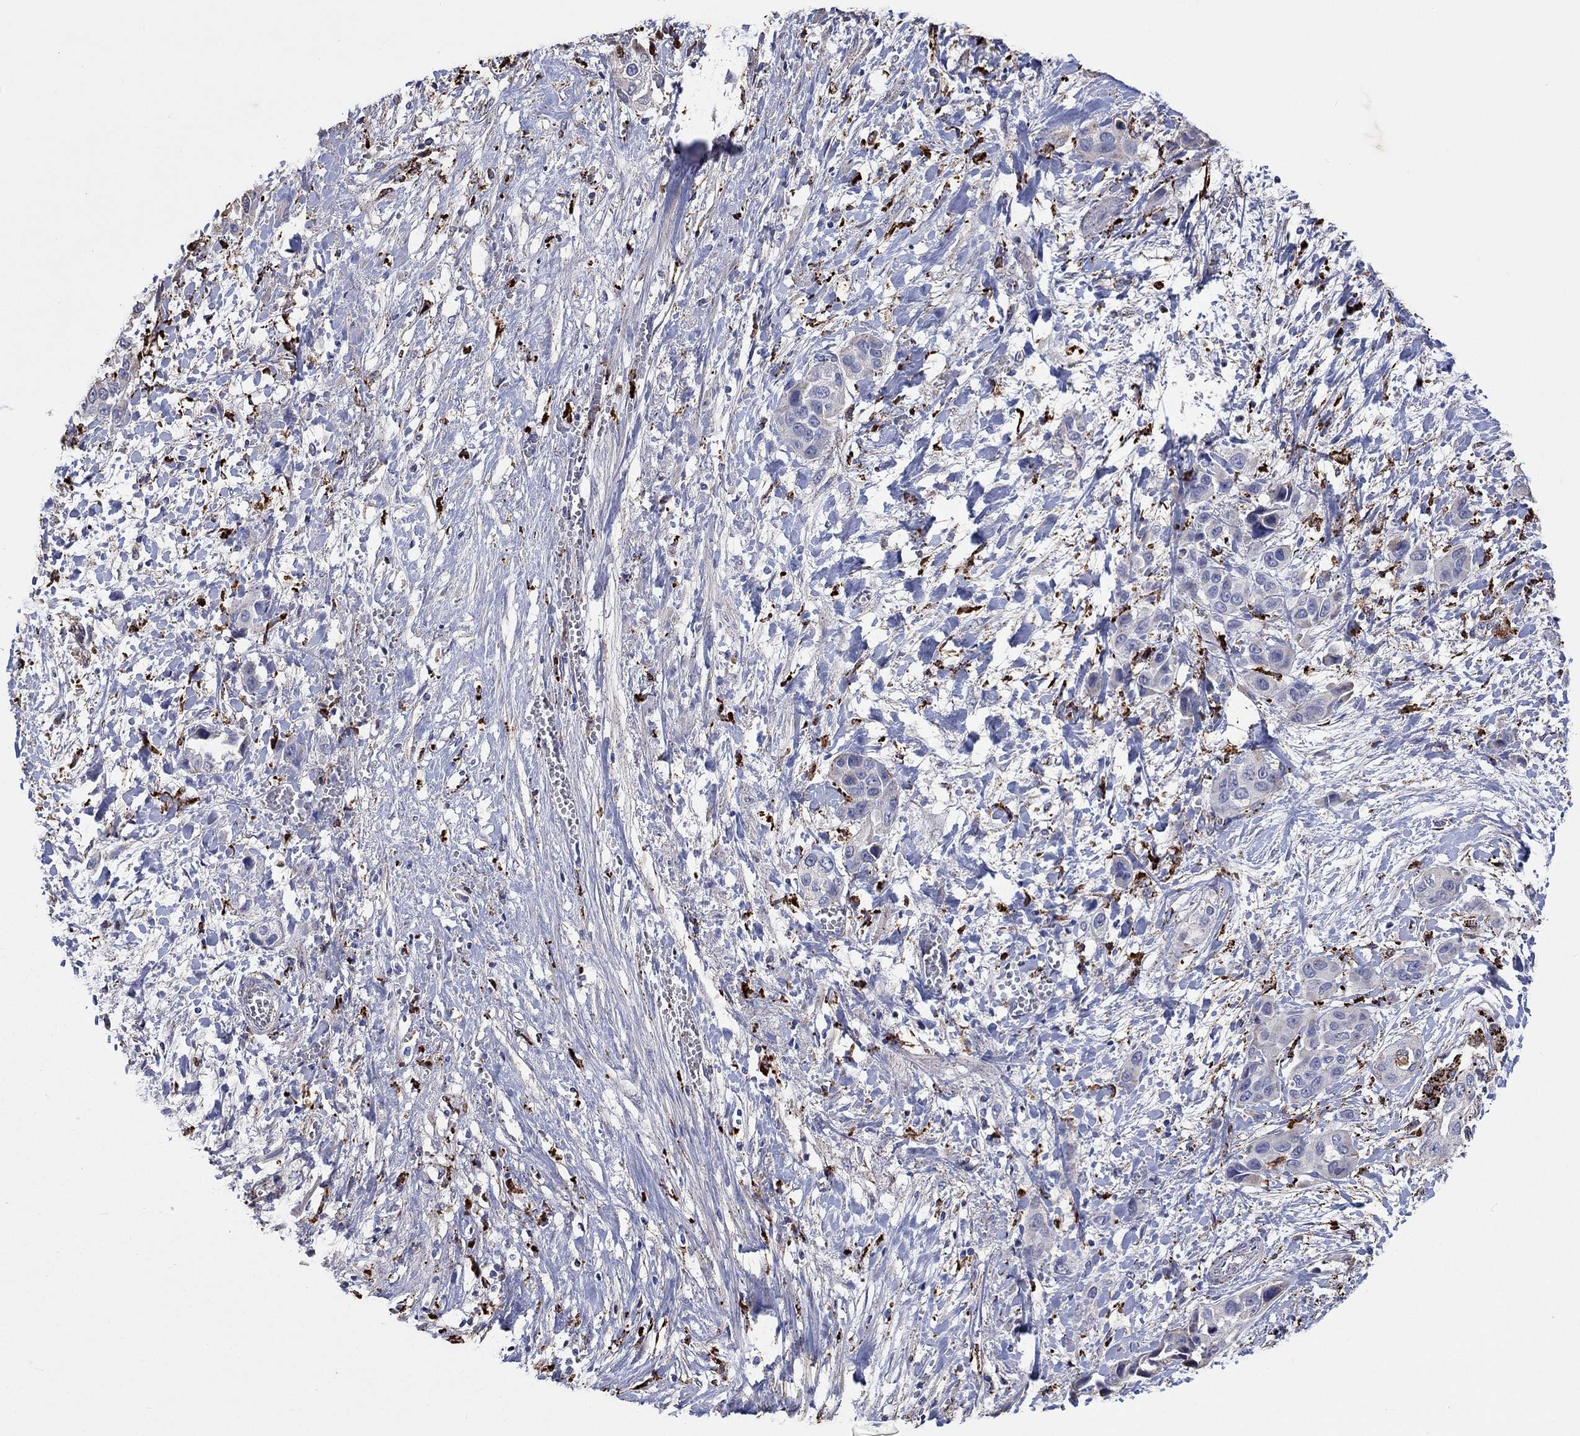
{"staining": {"intensity": "negative", "quantity": "none", "location": "none"}, "tissue": "liver cancer", "cell_type": "Tumor cells", "image_type": "cancer", "snomed": [{"axis": "morphology", "description": "Cholangiocarcinoma"}, {"axis": "topography", "description": "Liver"}], "caption": "An immunohistochemistry (IHC) photomicrograph of cholangiocarcinoma (liver) is shown. There is no staining in tumor cells of cholangiocarcinoma (liver).", "gene": "CTSB", "patient": {"sex": "female", "age": 52}}